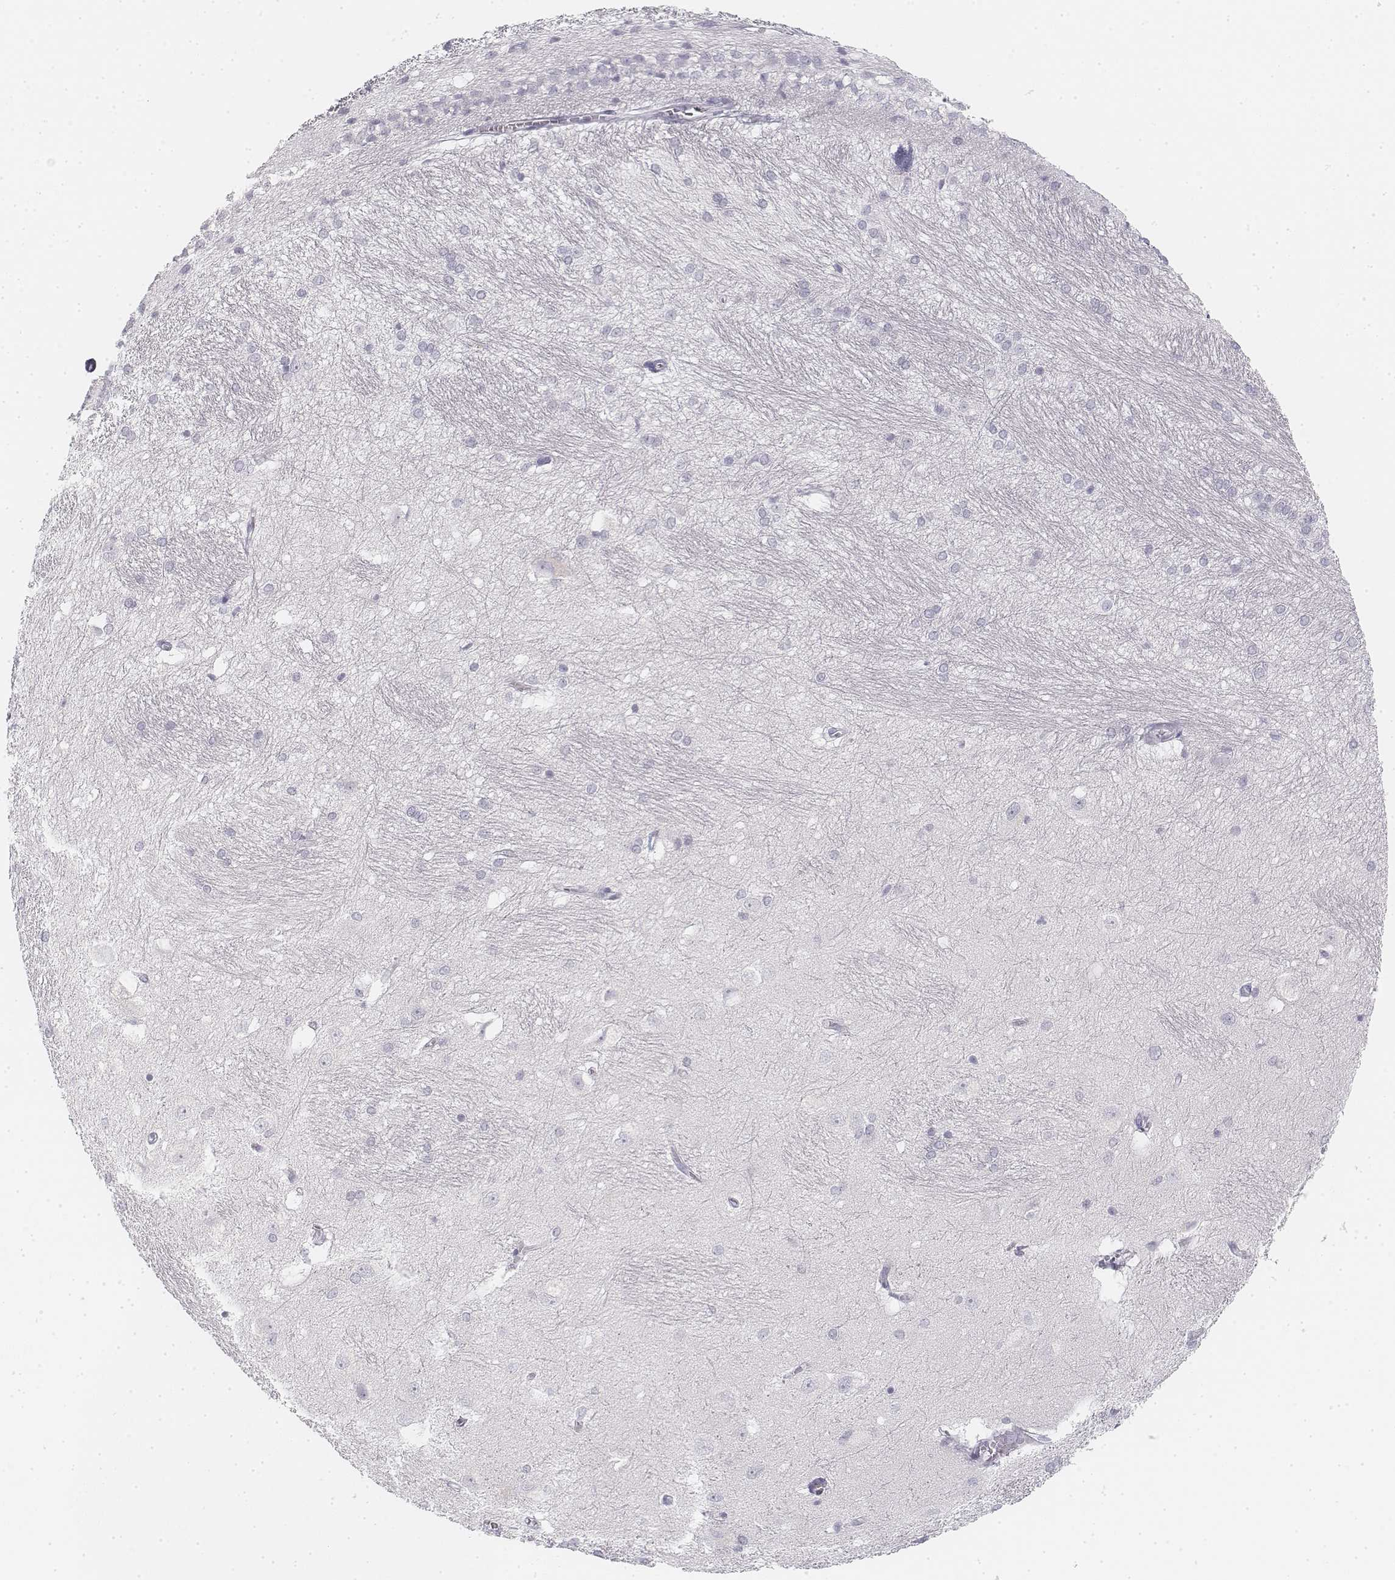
{"staining": {"intensity": "negative", "quantity": "none", "location": "none"}, "tissue": "hippocampus", "cell_type": "Glial cells", "image_type": "normal", "snomed": [{"axis": "morphology", "description": "Normal tissue, NOS"}, {"axis": "topography", "description": "Cerebral cortex"}, {"axis": "topography", "description": "Hippocampus"}], "caption": "This is an IHC photomicrograph of benign human hippocampus. There is no expression in glial cells.", "gene": "KRT25", "patient": {"sex": "female", "age": 19}}